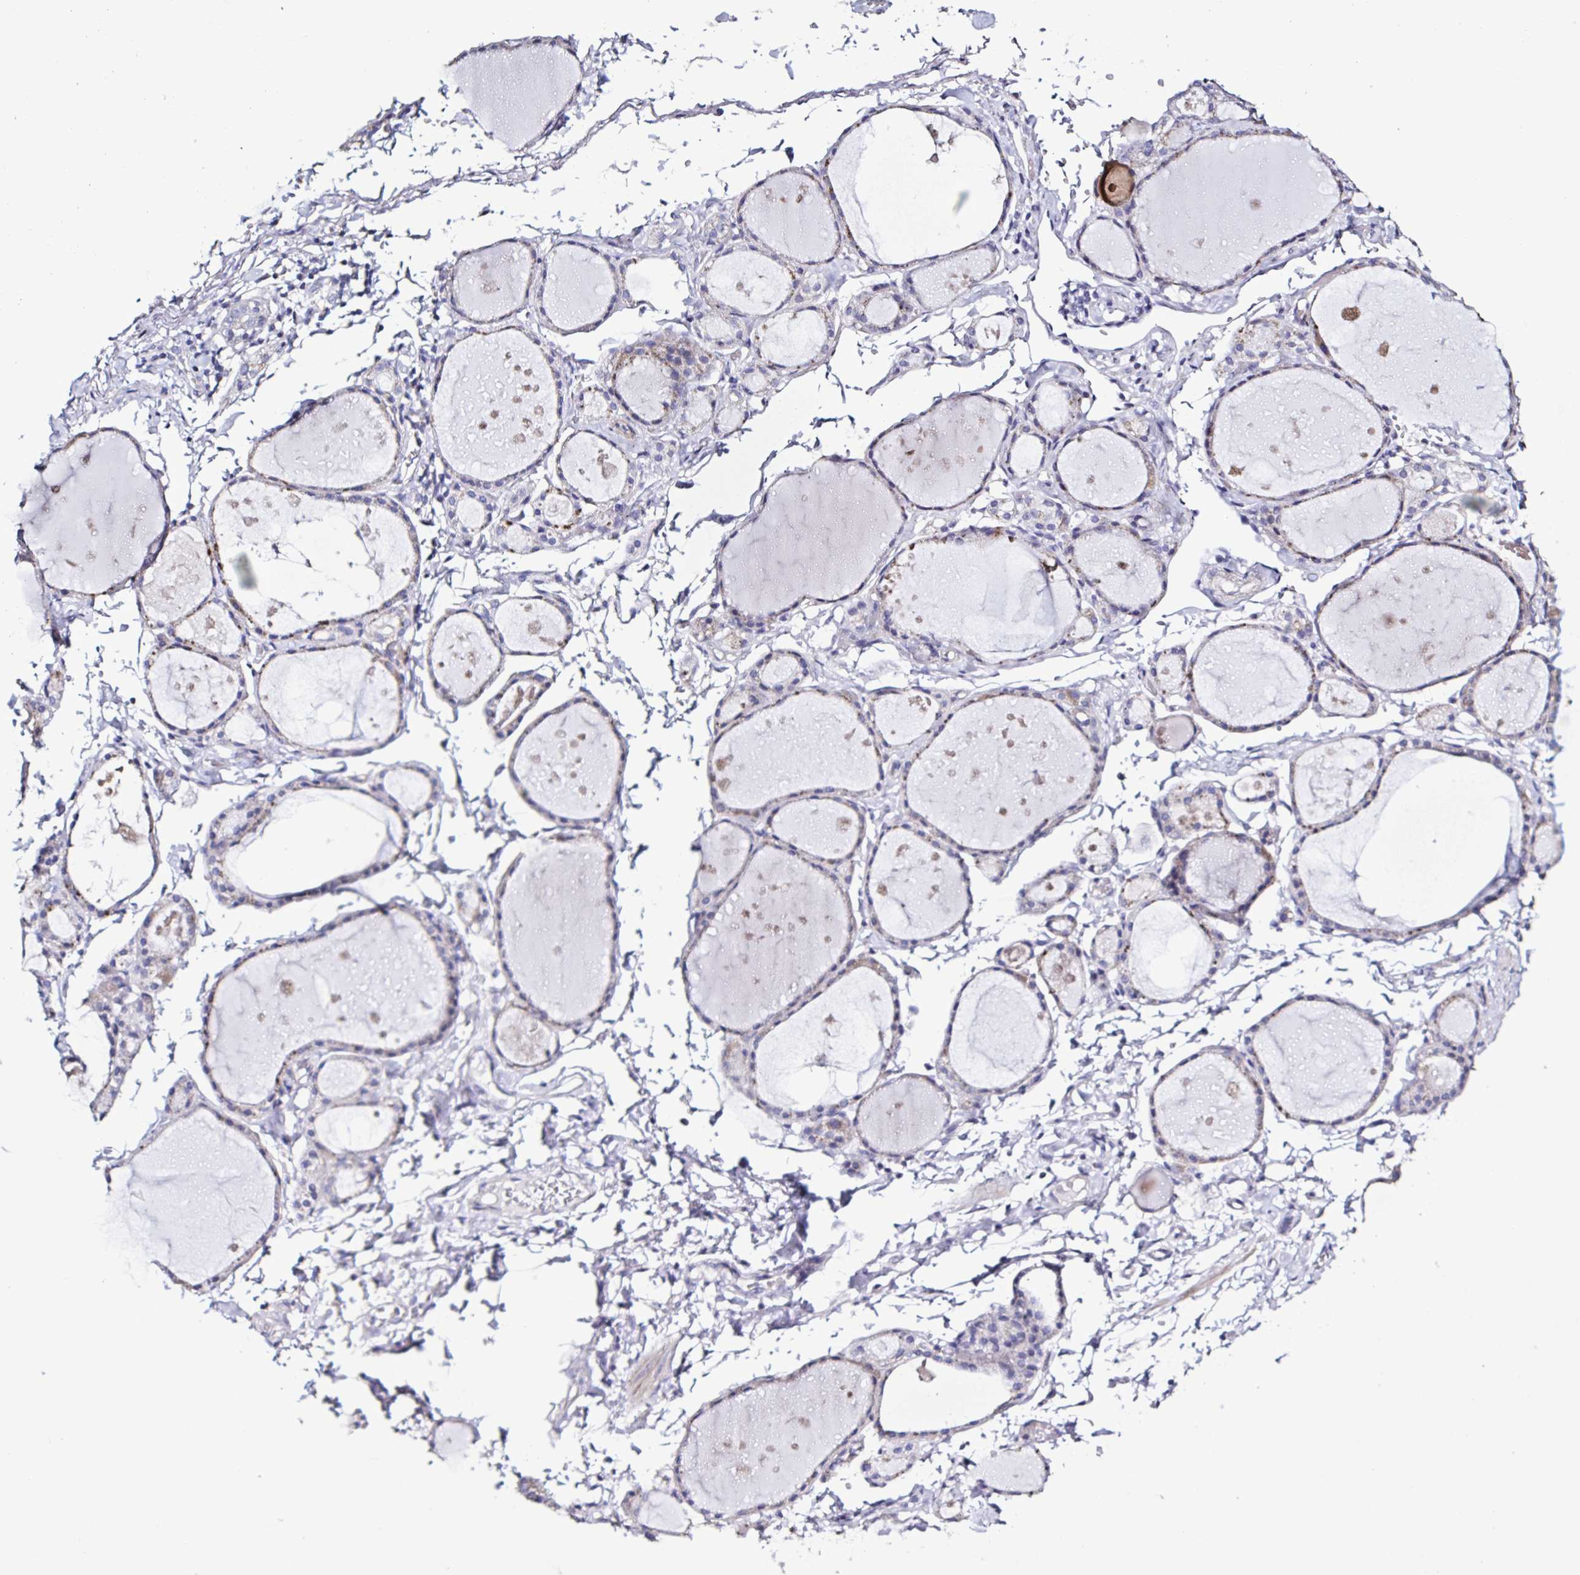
{"staining": {"intensity": "negative", "quantity": "none", "location": "none"}, "tissue": "thyroid gland", "cell_type": "Glandular cells", "image_type": "normal", "snomed": [{"axis": "morphology", "description": "Normal tissue, NOS"}, {"axis": "topography", "description": "Thyroid gland"}], "caption": "IHC photomicrograph of normal human thyroid gland stained for a protein (brown), which shows no positivity in glandular cells.", "gene": "PLA2G4E", "patient": {"sex": "male", "age": 68}}